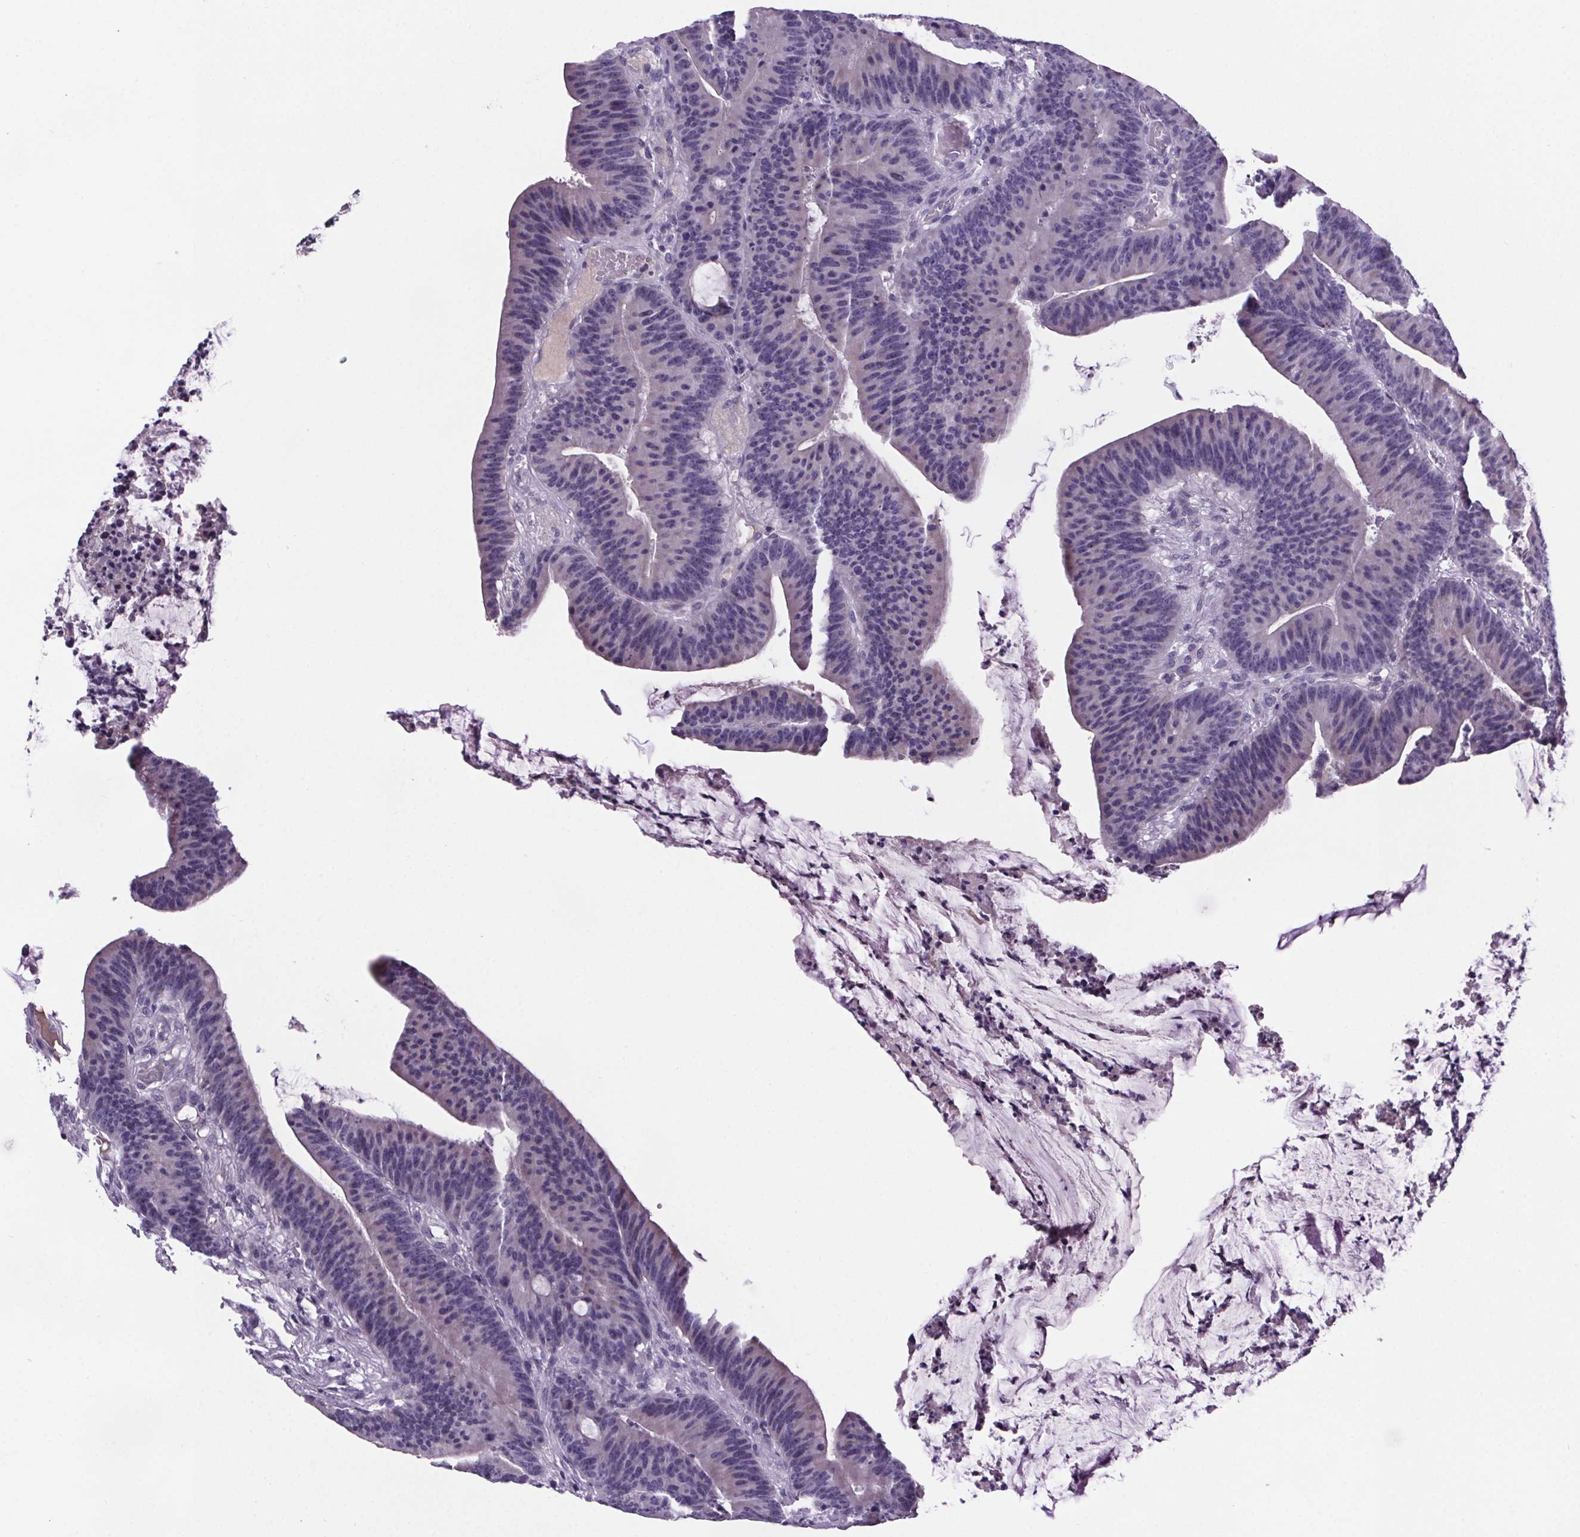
{"staining": {"intensity": "negative", "quantity": "none", "location": "none"}, "tissue": "colorectal cancer", "cell_type": "Tumor cells", "image_type": "cancer", "snomed": [{"axis": "morphology", "description": "Adenocarcinoma, NOS"}, {"axis": "topography", "description": "Colon"}], "caption": "IHC of human adenocarcinoma (colorectal) demonstrates no expression in tumor cells.", "gene": "CUBN", "patient": {"sex": "female", "age": 78}}